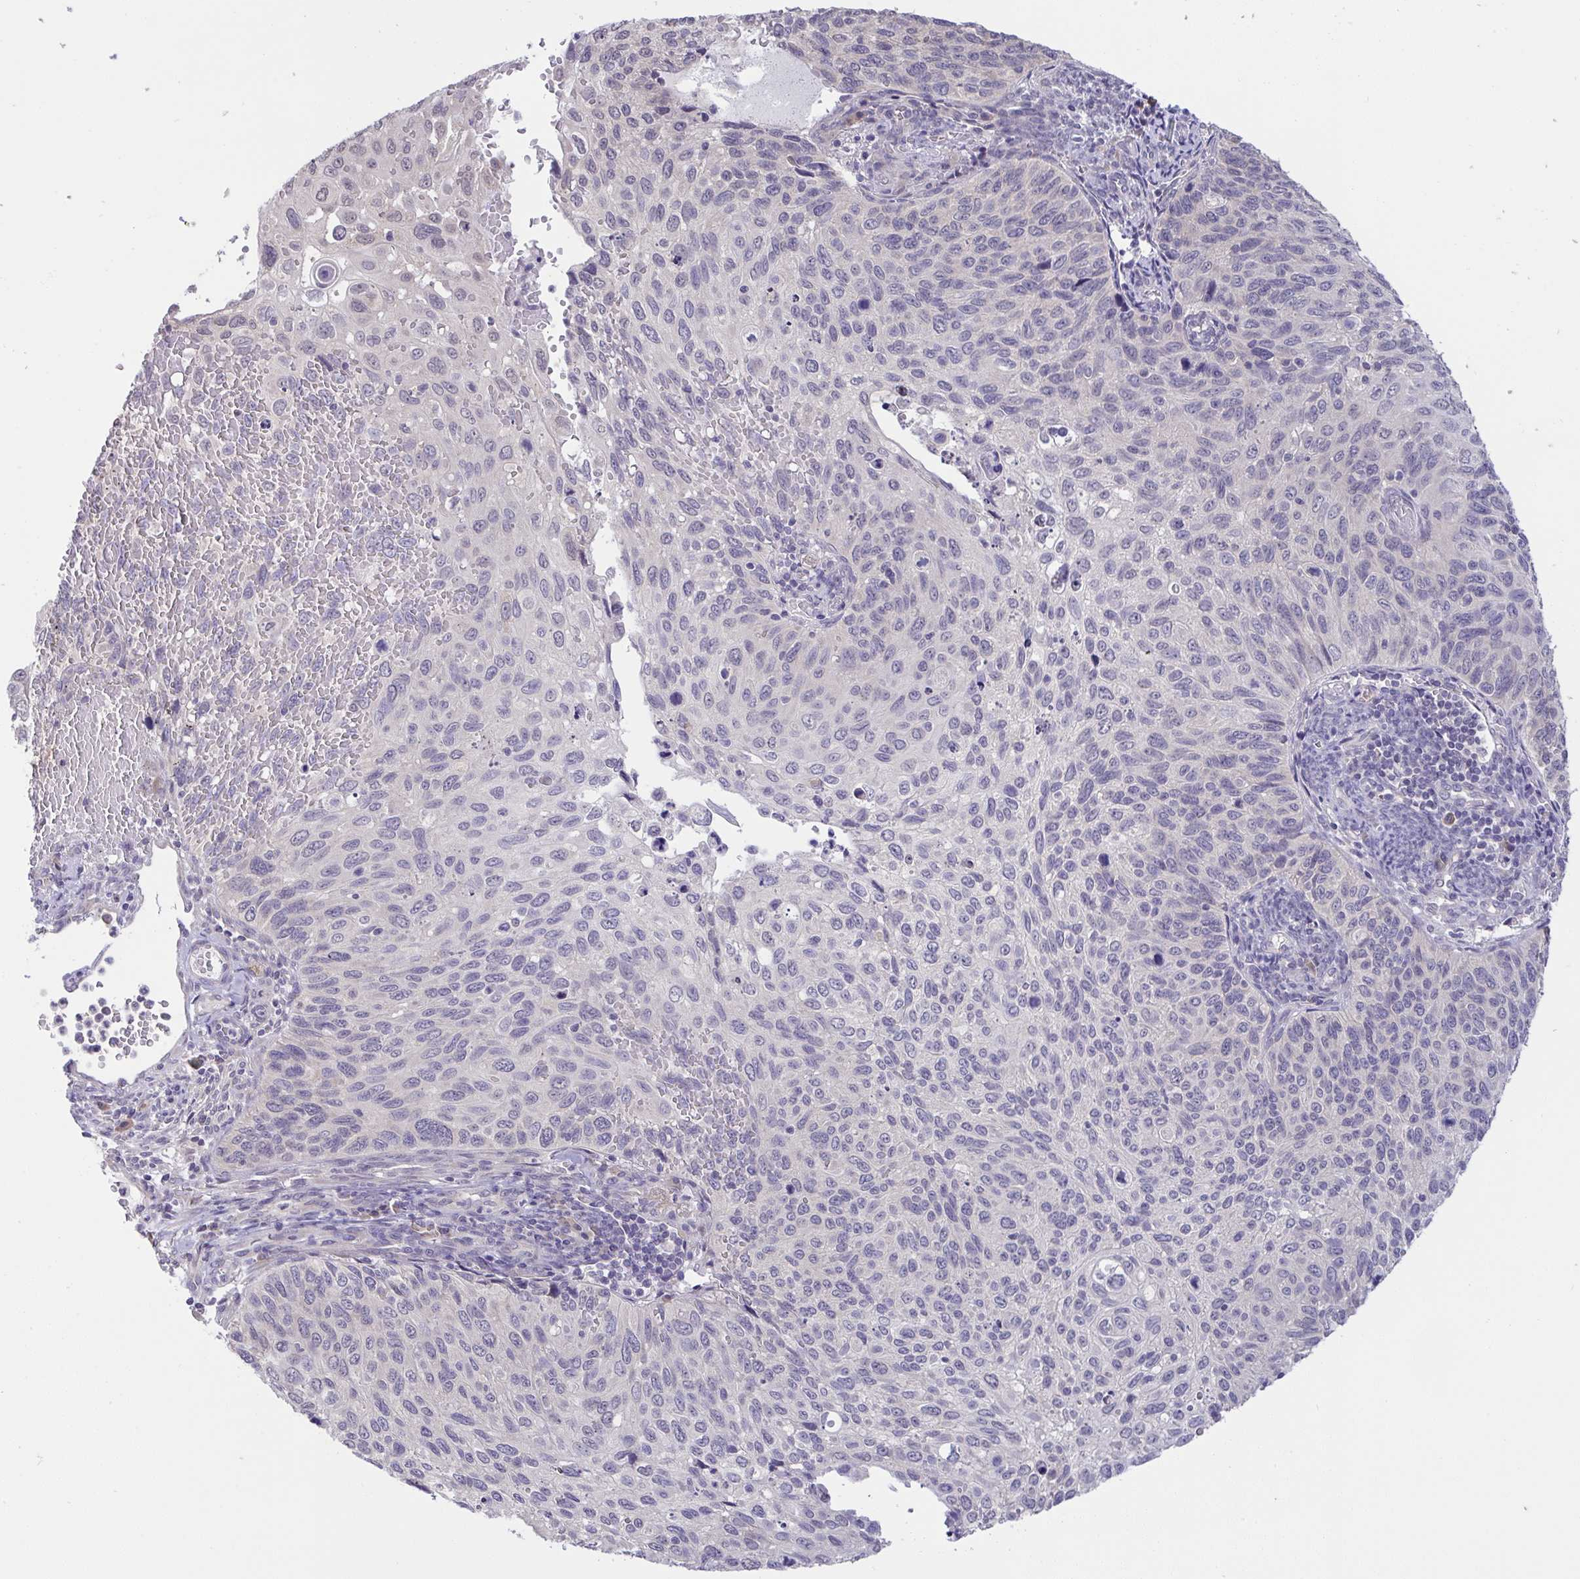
{"staining": {"intensity": "negative", "quantity": "none", "location": "none"}, "tissue": "cervical cancer", "cell_type": "Tumor cells", "image_type": "cancer", "snomed": [{"axis": "morphology", "description": "Squamous cell carcinoma, NOS"}, {"axis": "topography", "description": "Cervix"}], "caption": "There is no significant staining in tumor cells of cervical cancer.", "gene": "TMEM41A", "patient": {"sex": "female", "age": 70}}